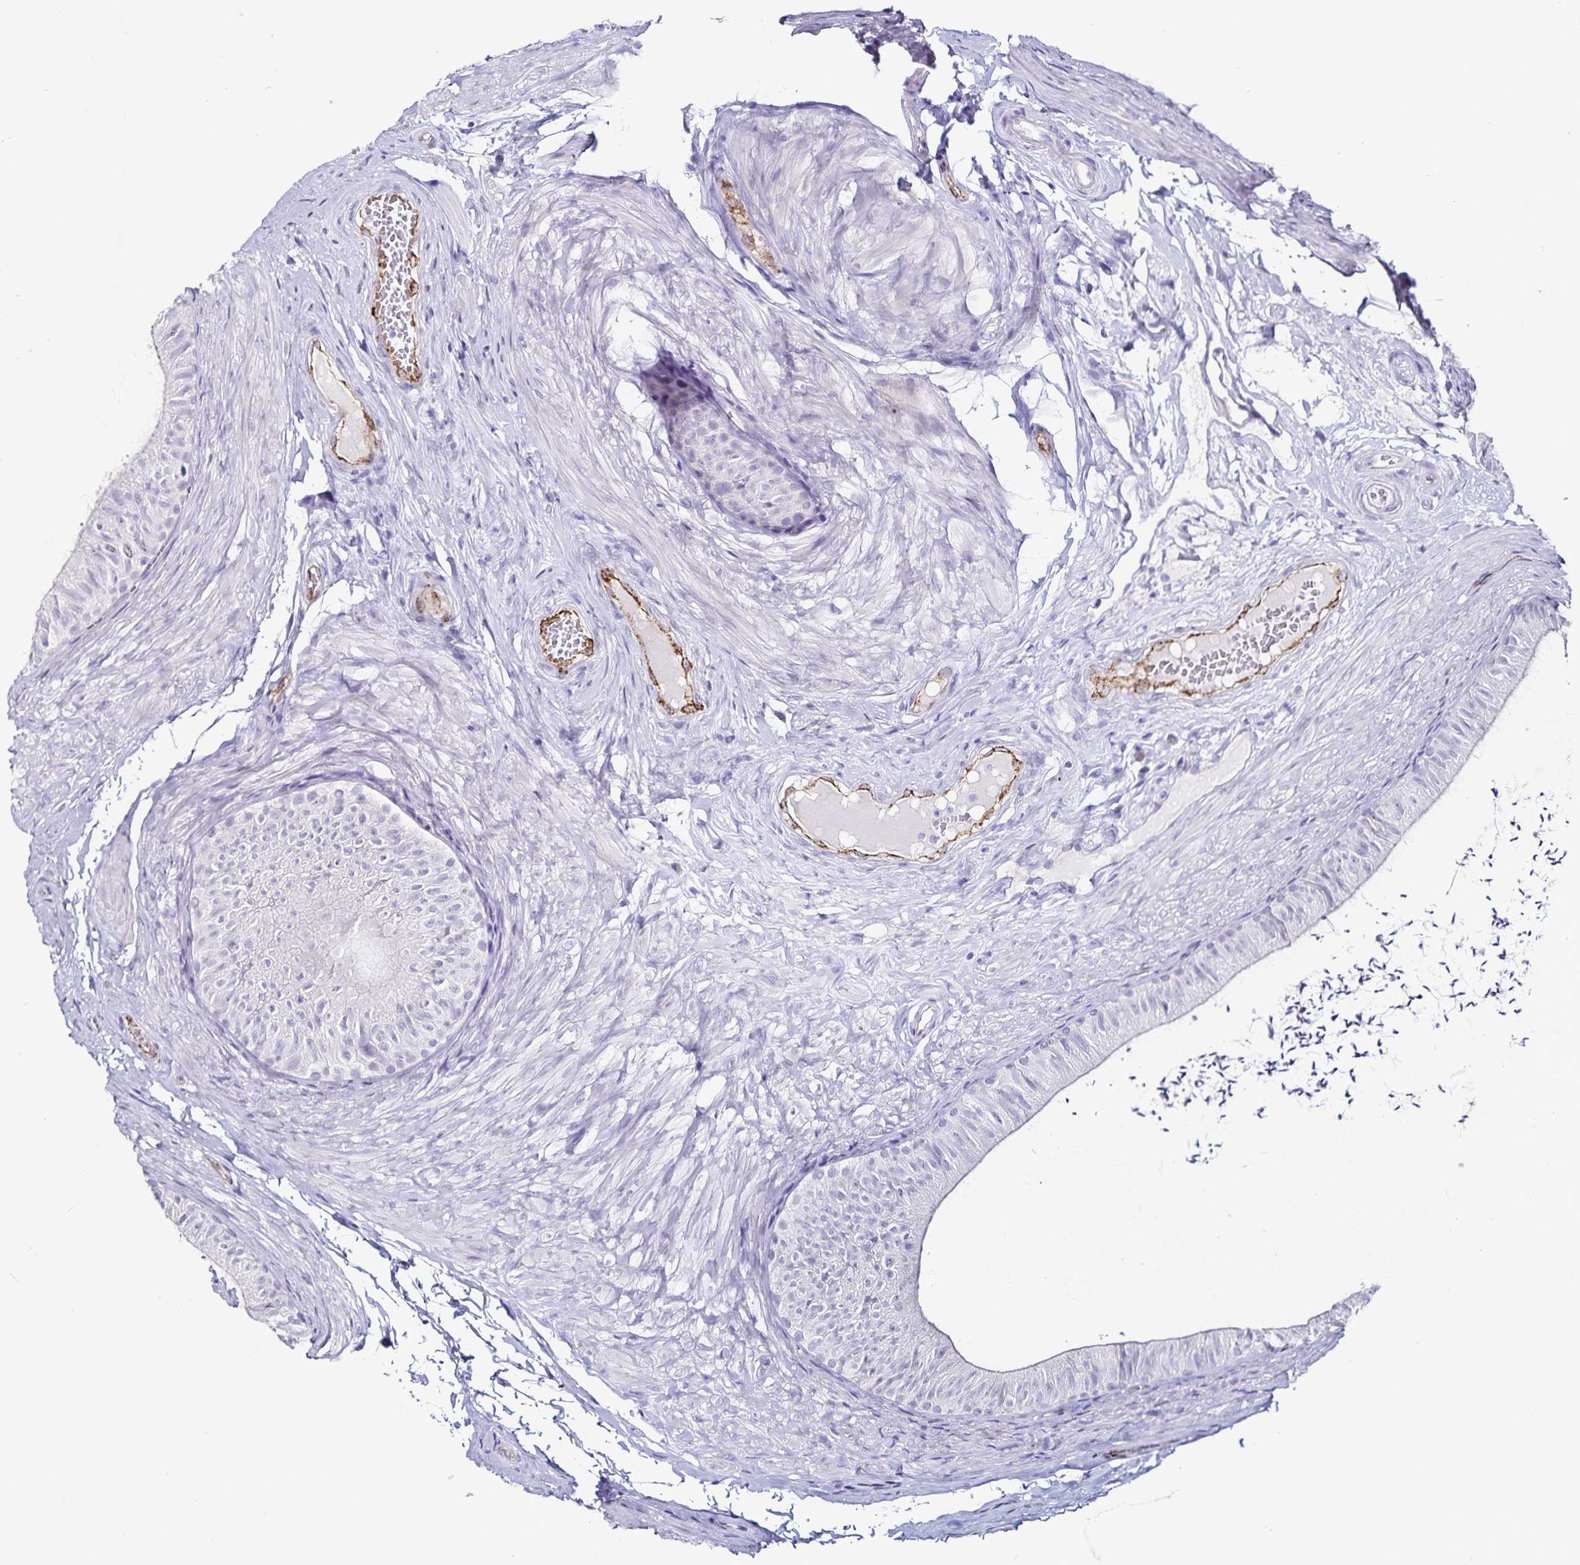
{"staining": {"intensity": "negative", "quantity": "none", "location": "none"}, "tissue": "epididymis", "cell_type": "Glandular cells", "image_type": "normal", "snomed": [{"axis": "morphology", "description": "Normal tissue, NOS"}, {"axis": "topography", "description": "Epididymis, spermatic cord, NOS"}, {"axis": "topography", "description": "Epididymis"}, {"axis": "topography", "description": "Peripheral nerve tissue"}], "caption": "Immunohistochemical staining of unremarkable human epididymis exhibits no significant positivity in glandular cells. (DAB IHC with hematoxylin counter stain).", "gene": "TSPAN7", "patient": {"sex": "male", "age": 29}}